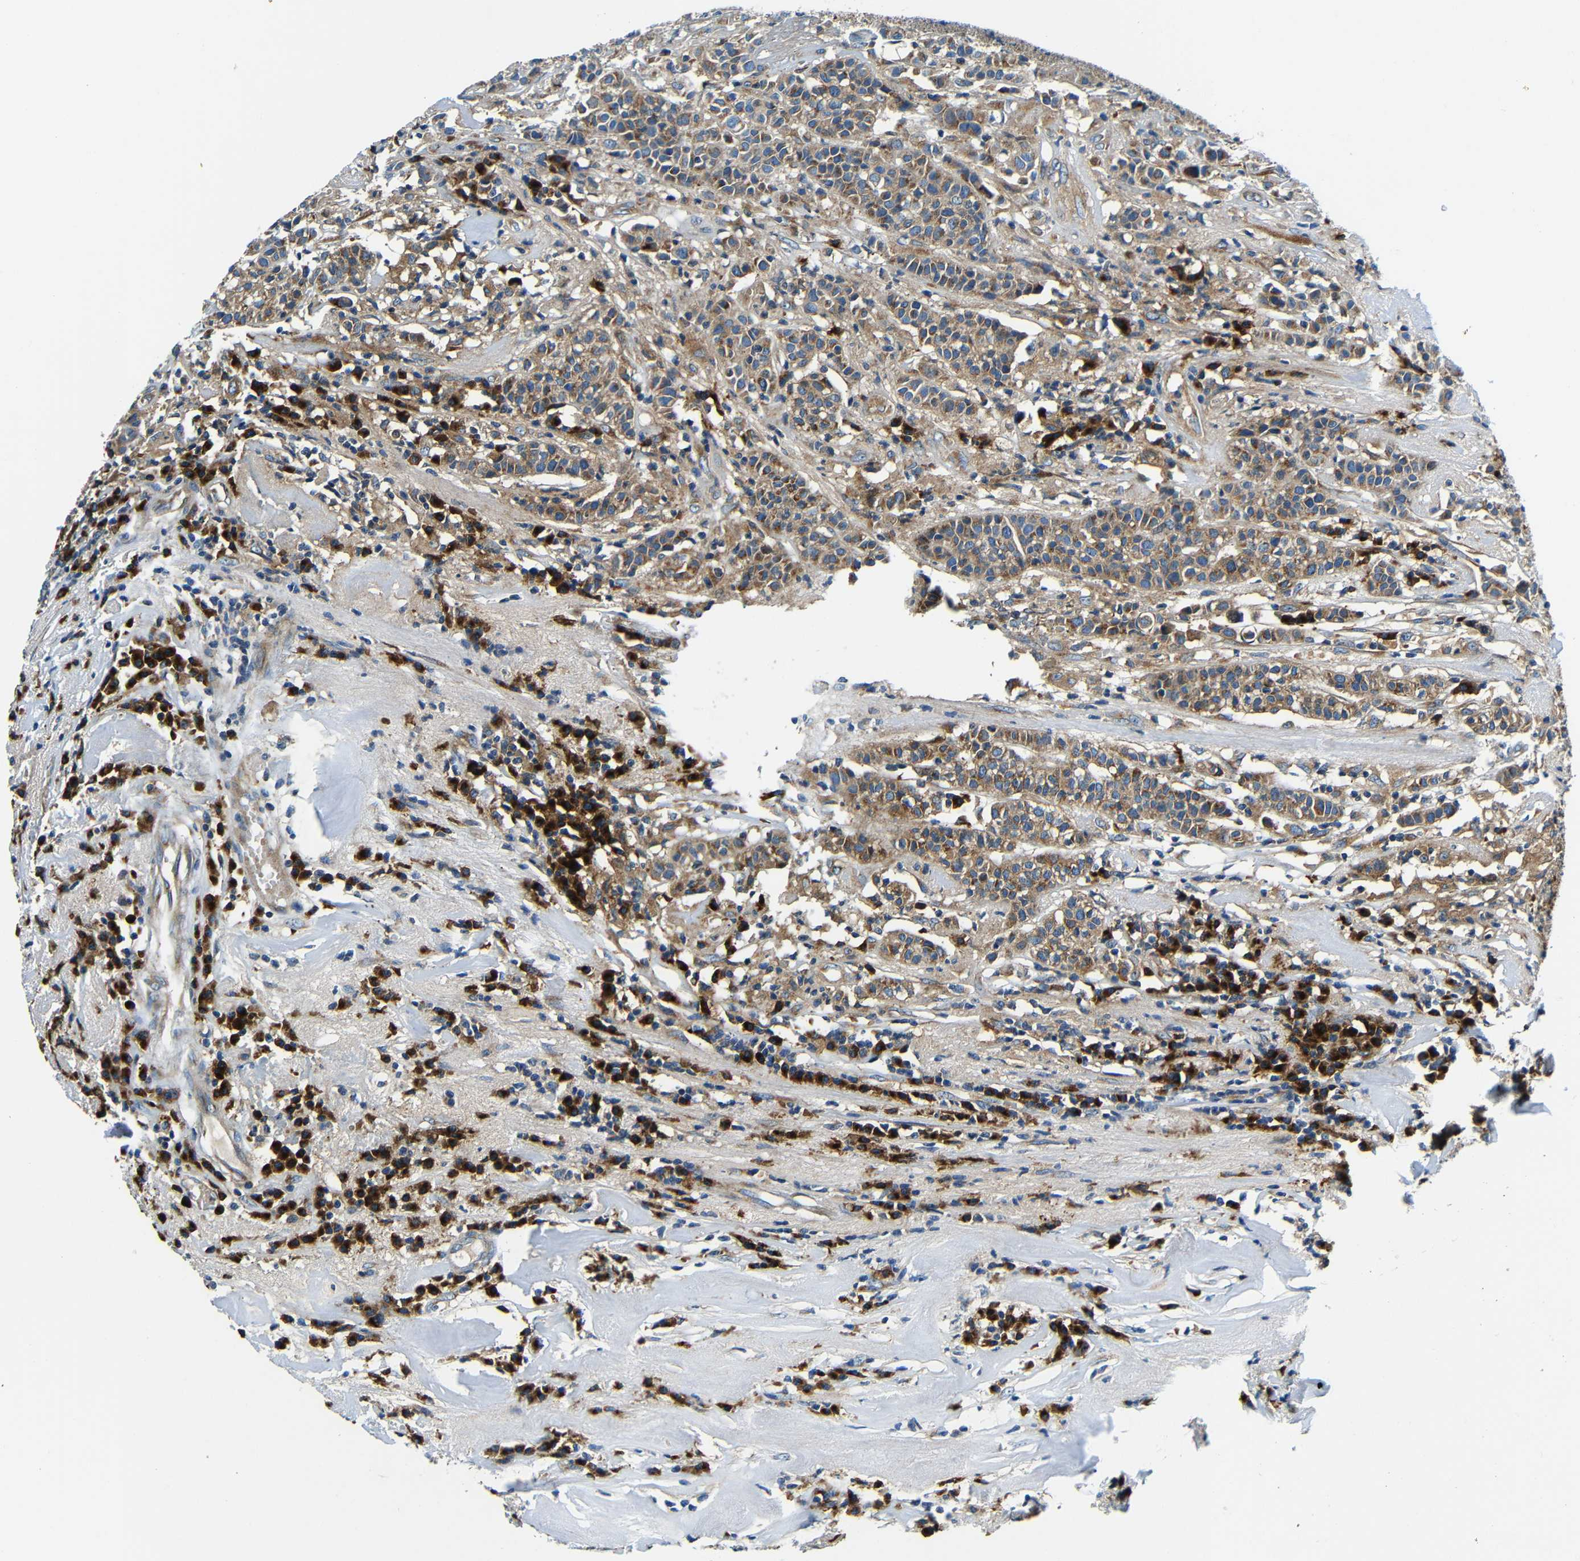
{"staining": {"intensity": "moderate", "quantity": ">75%", "location": "cytoplasmic/membranous"}, "tissue": "head and neck cancer", "cell_type": "Tumor cells", "image_type": "cancer", "snomed": [{"axis": "morphology", "description": "Adenocarcinoma, NOS"}, {"axis": "topography", "description": "Salivary gland"}, {"axis": "topography", "description": "Head-Neck"}], "caption": "Moderate cytoplasmic/membranous protein positivity is appreciated in about >75% of tumor cells in head and neck cancer.", "gene": "USO1", "patient": {"sex": "female", "age": 65}}